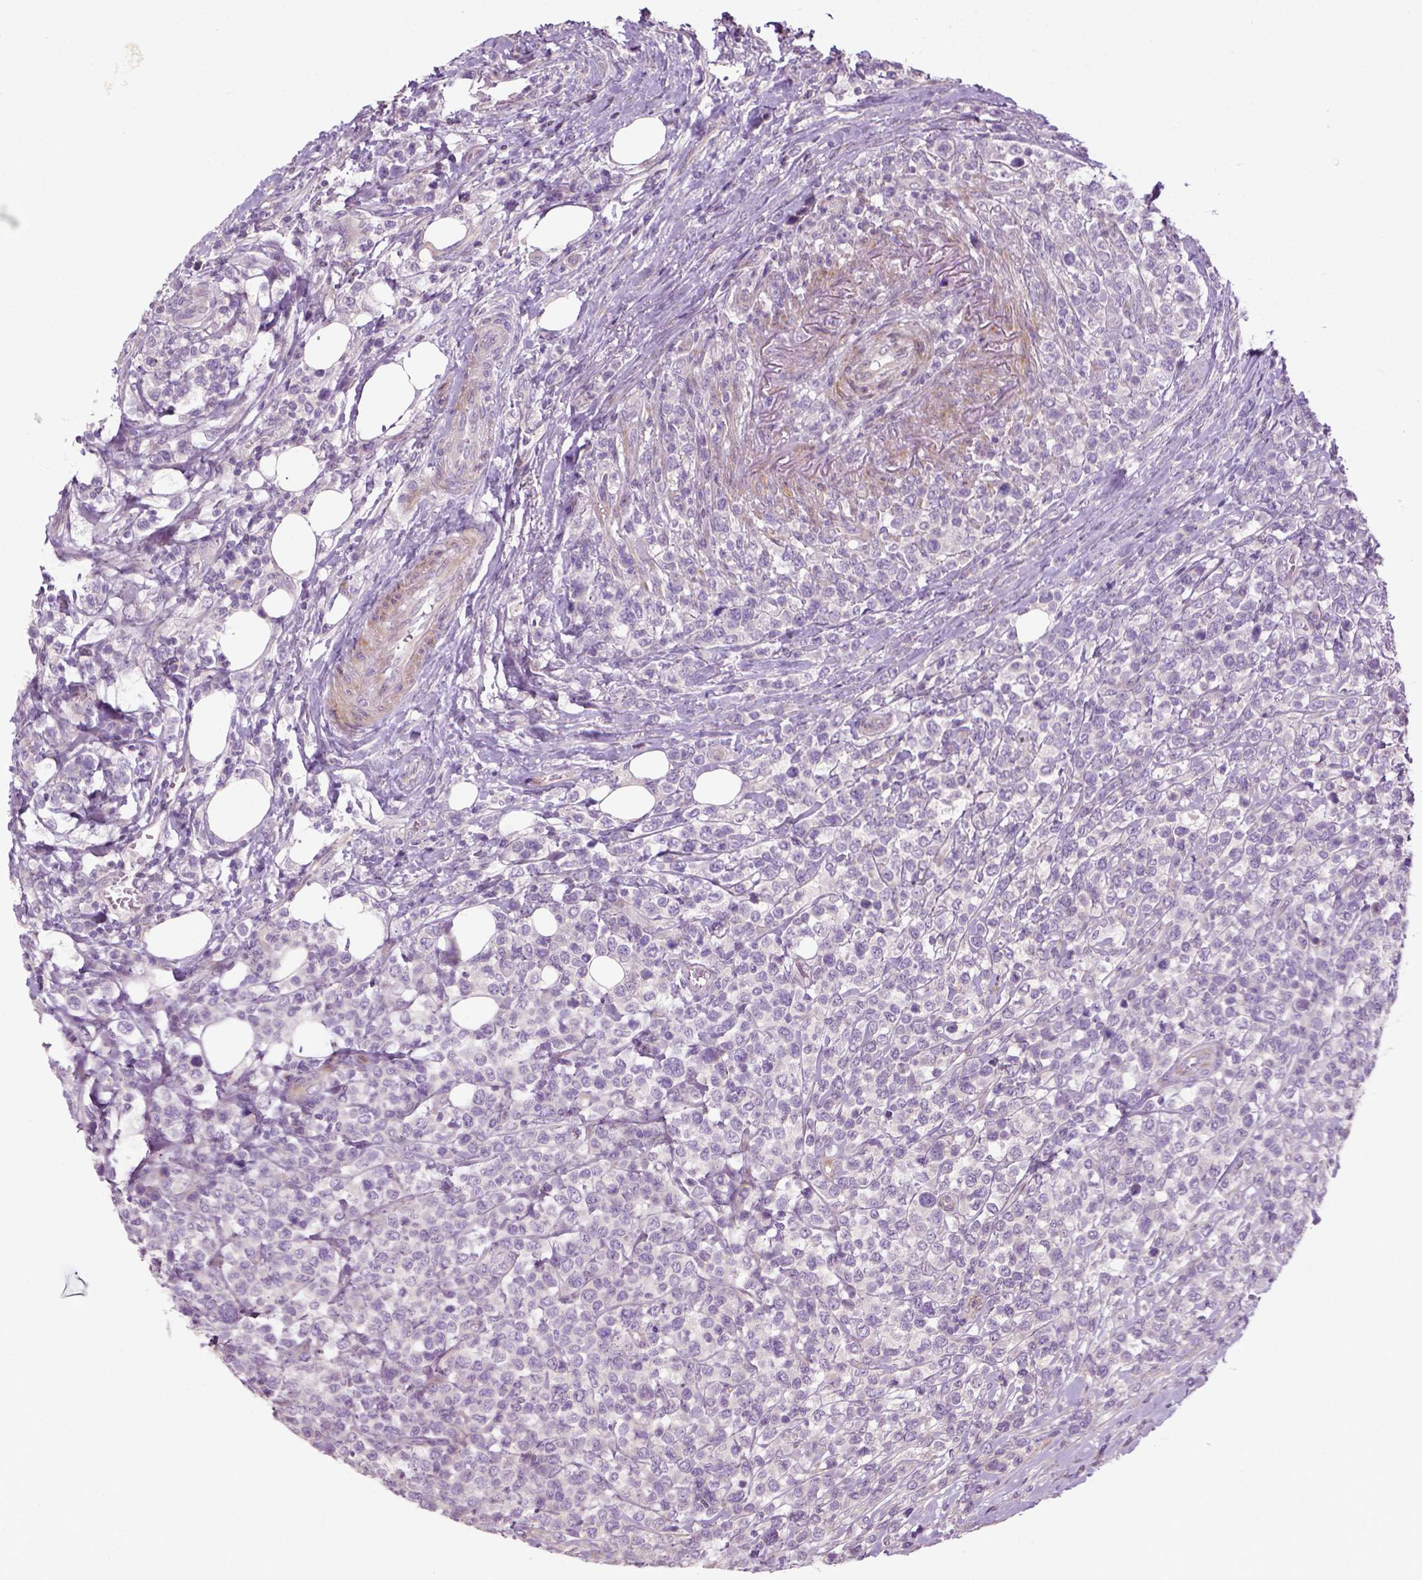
{"staining": {"intensity": "negative", "quantity": "none", "location": "none"}, "tissue": "lymphoma", "cell_type": "Tumor cells", "image_type": "cancer", "snomed": [{"axis": "morphology", "description": "Malignant lymphoma, non-Hodgkin's type, High grade"}, {"axis": "topography", "description": "Soft tissue"}], "caption": "Immunohistochemistry (IHC) micrograph of neoplastic tissue: high-grade malignant lymphoma, non-Hodgkin's type stained with DAB exhibits no significant protein expression in tumor cells.", "gene": "PKP3", "patient": {"sex": "female", "age": 56}}